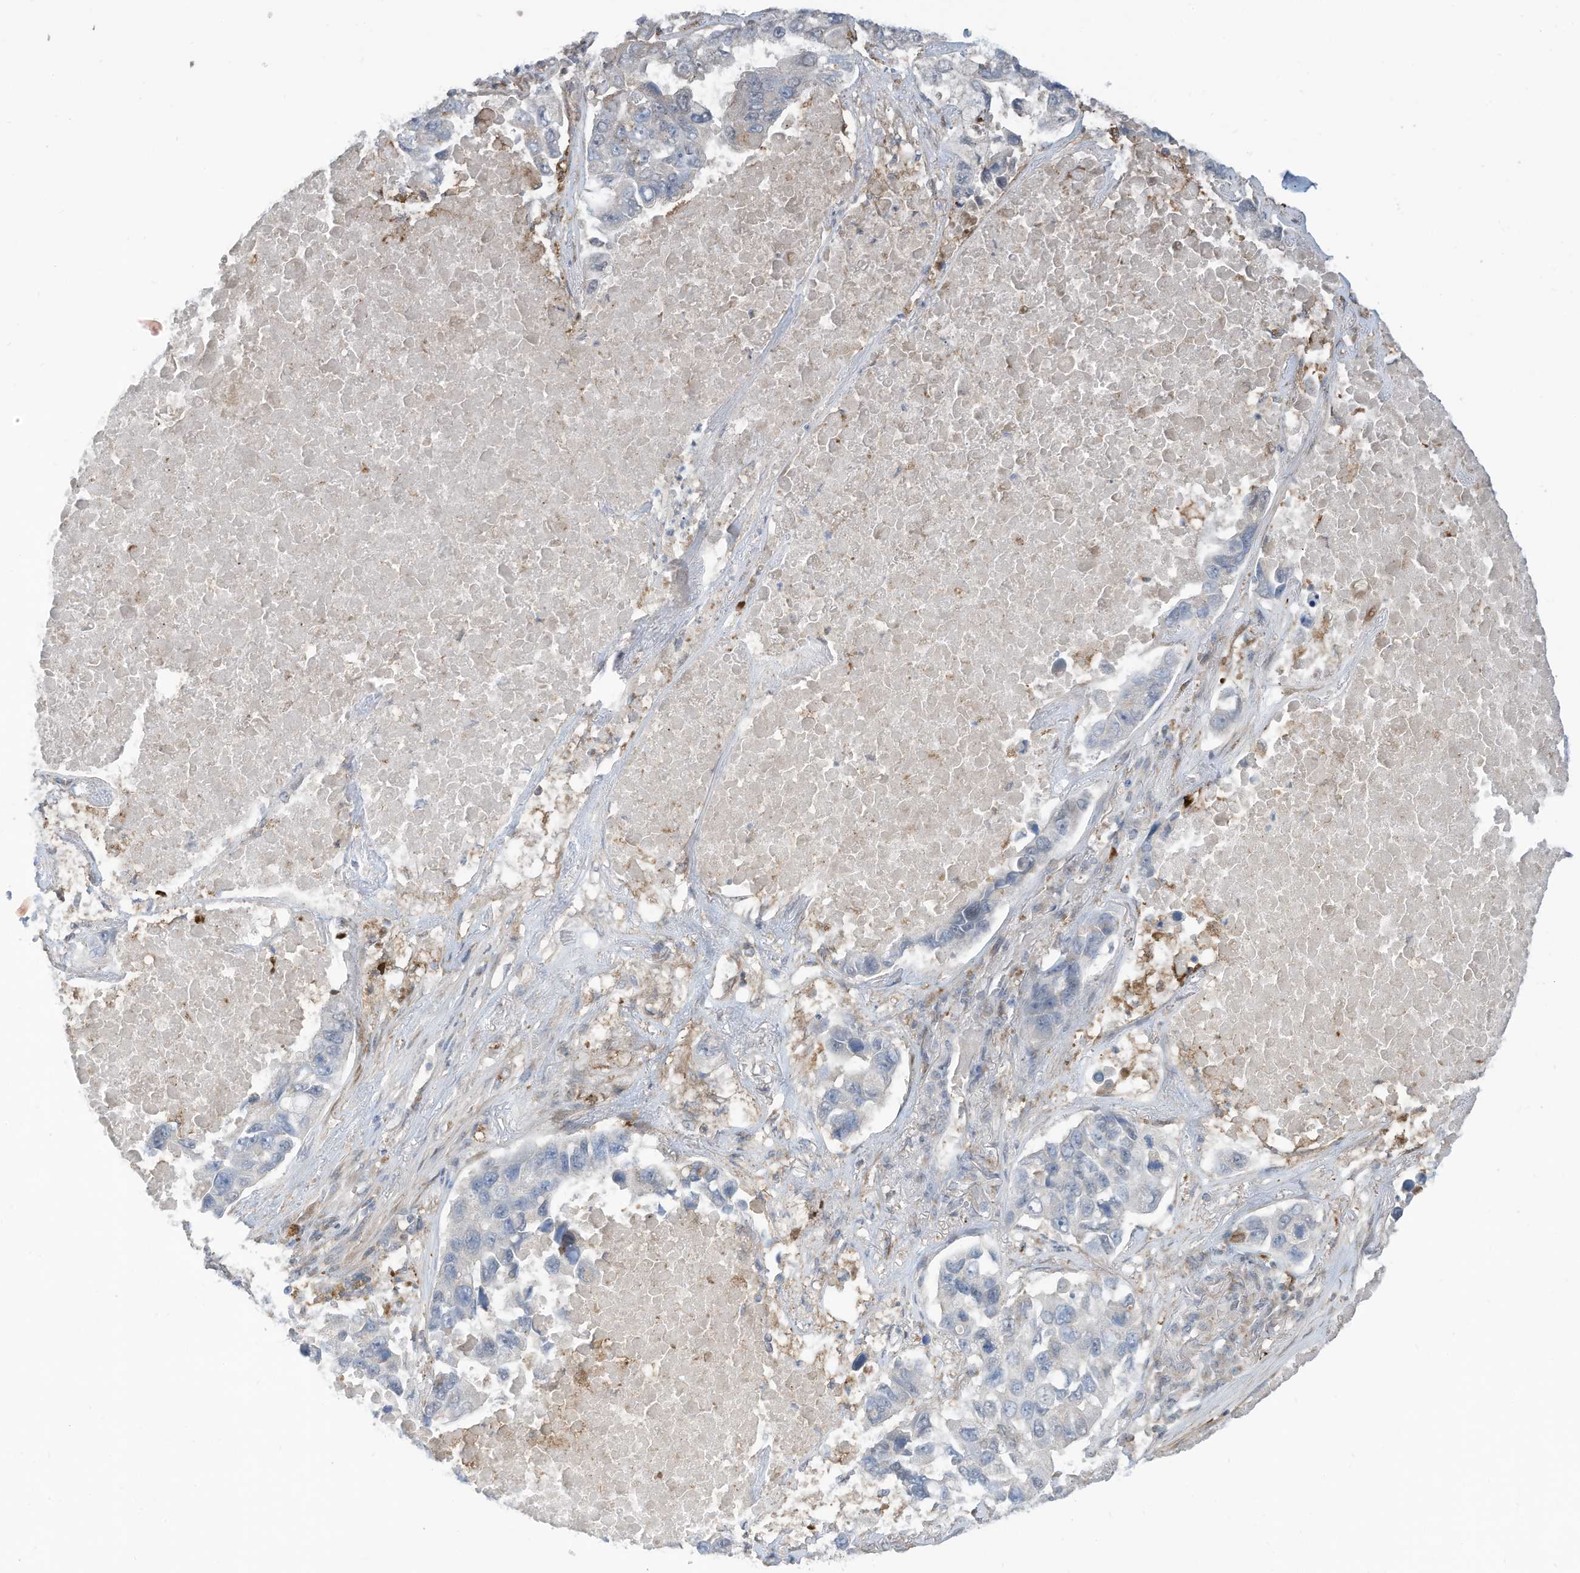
{"staining": {"intensity": "negative", "quantity": "none", "location": "none"}, "tissue": "lung cancer", "cell_type": "Tumor cells", "image_type": "cancer", "snomed": [{"axis": "morphology", "description": "Adenocarcinoma, NOS"}, {"axis": "topography", "description": "Lung"}], "caption": "There is no significant positivity in tumor cells of adenocarcinoma (lung).", "gene": "DZIP3", "patient": {"sex": "male", "age": 64}}